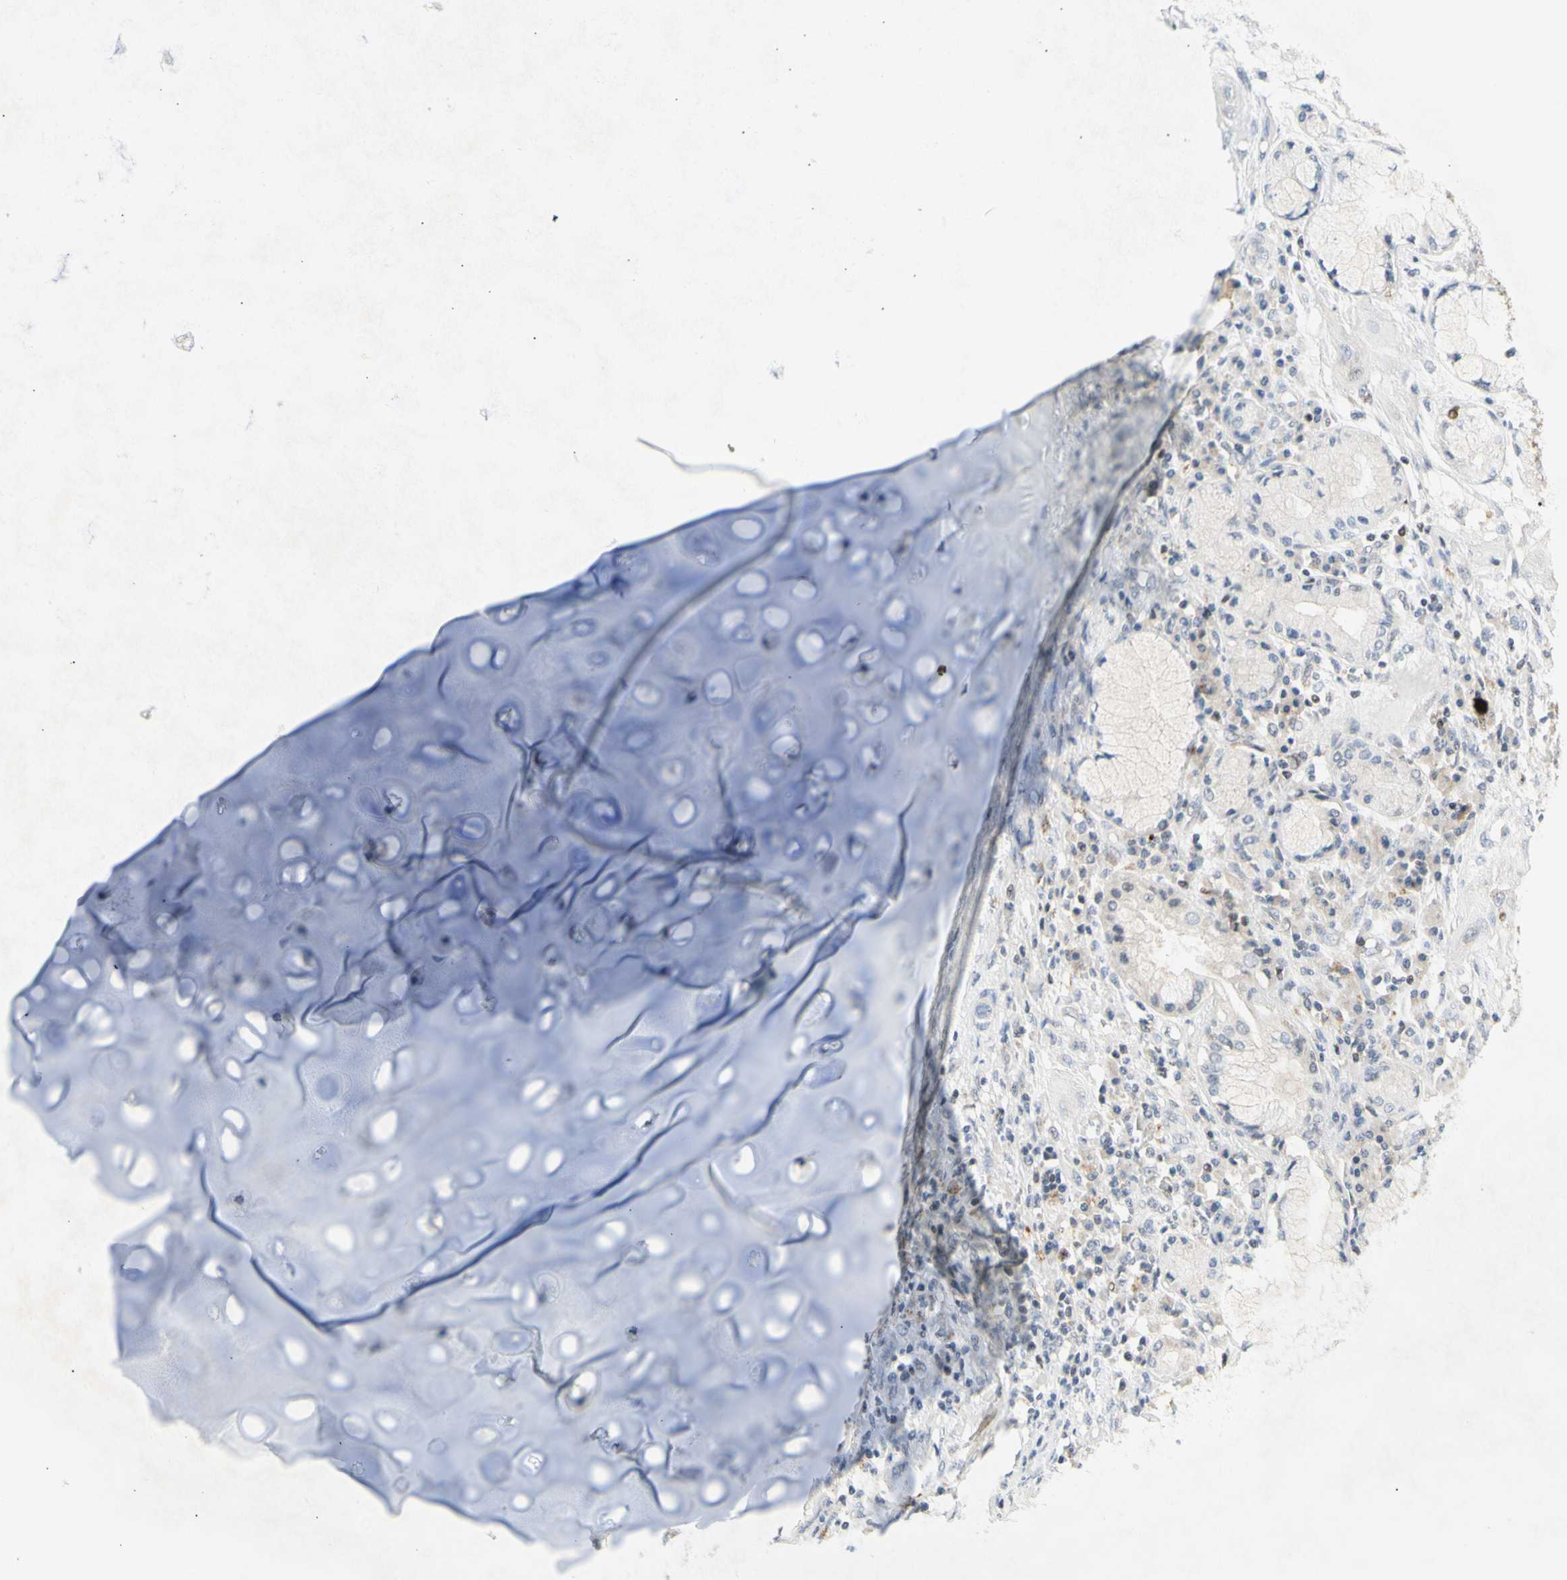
{"staining": {"intensity": "negative", "quantity": "none", "location": "none"}, "tissue": "lung cancer", "cell_type": "Tumor cells", "image_type": "cancer", "snomed": [{"axis": "morphology", "description": "Squamous cell carcinoma, NOS"}, {"axis": "topography", "description": "Lung"}], "caption": "Tumor cells show no significant positivity in squamous cell carcinoma (lung).", "gene": "NLRP1", "patient": {"sex": "female", "age": 47}}